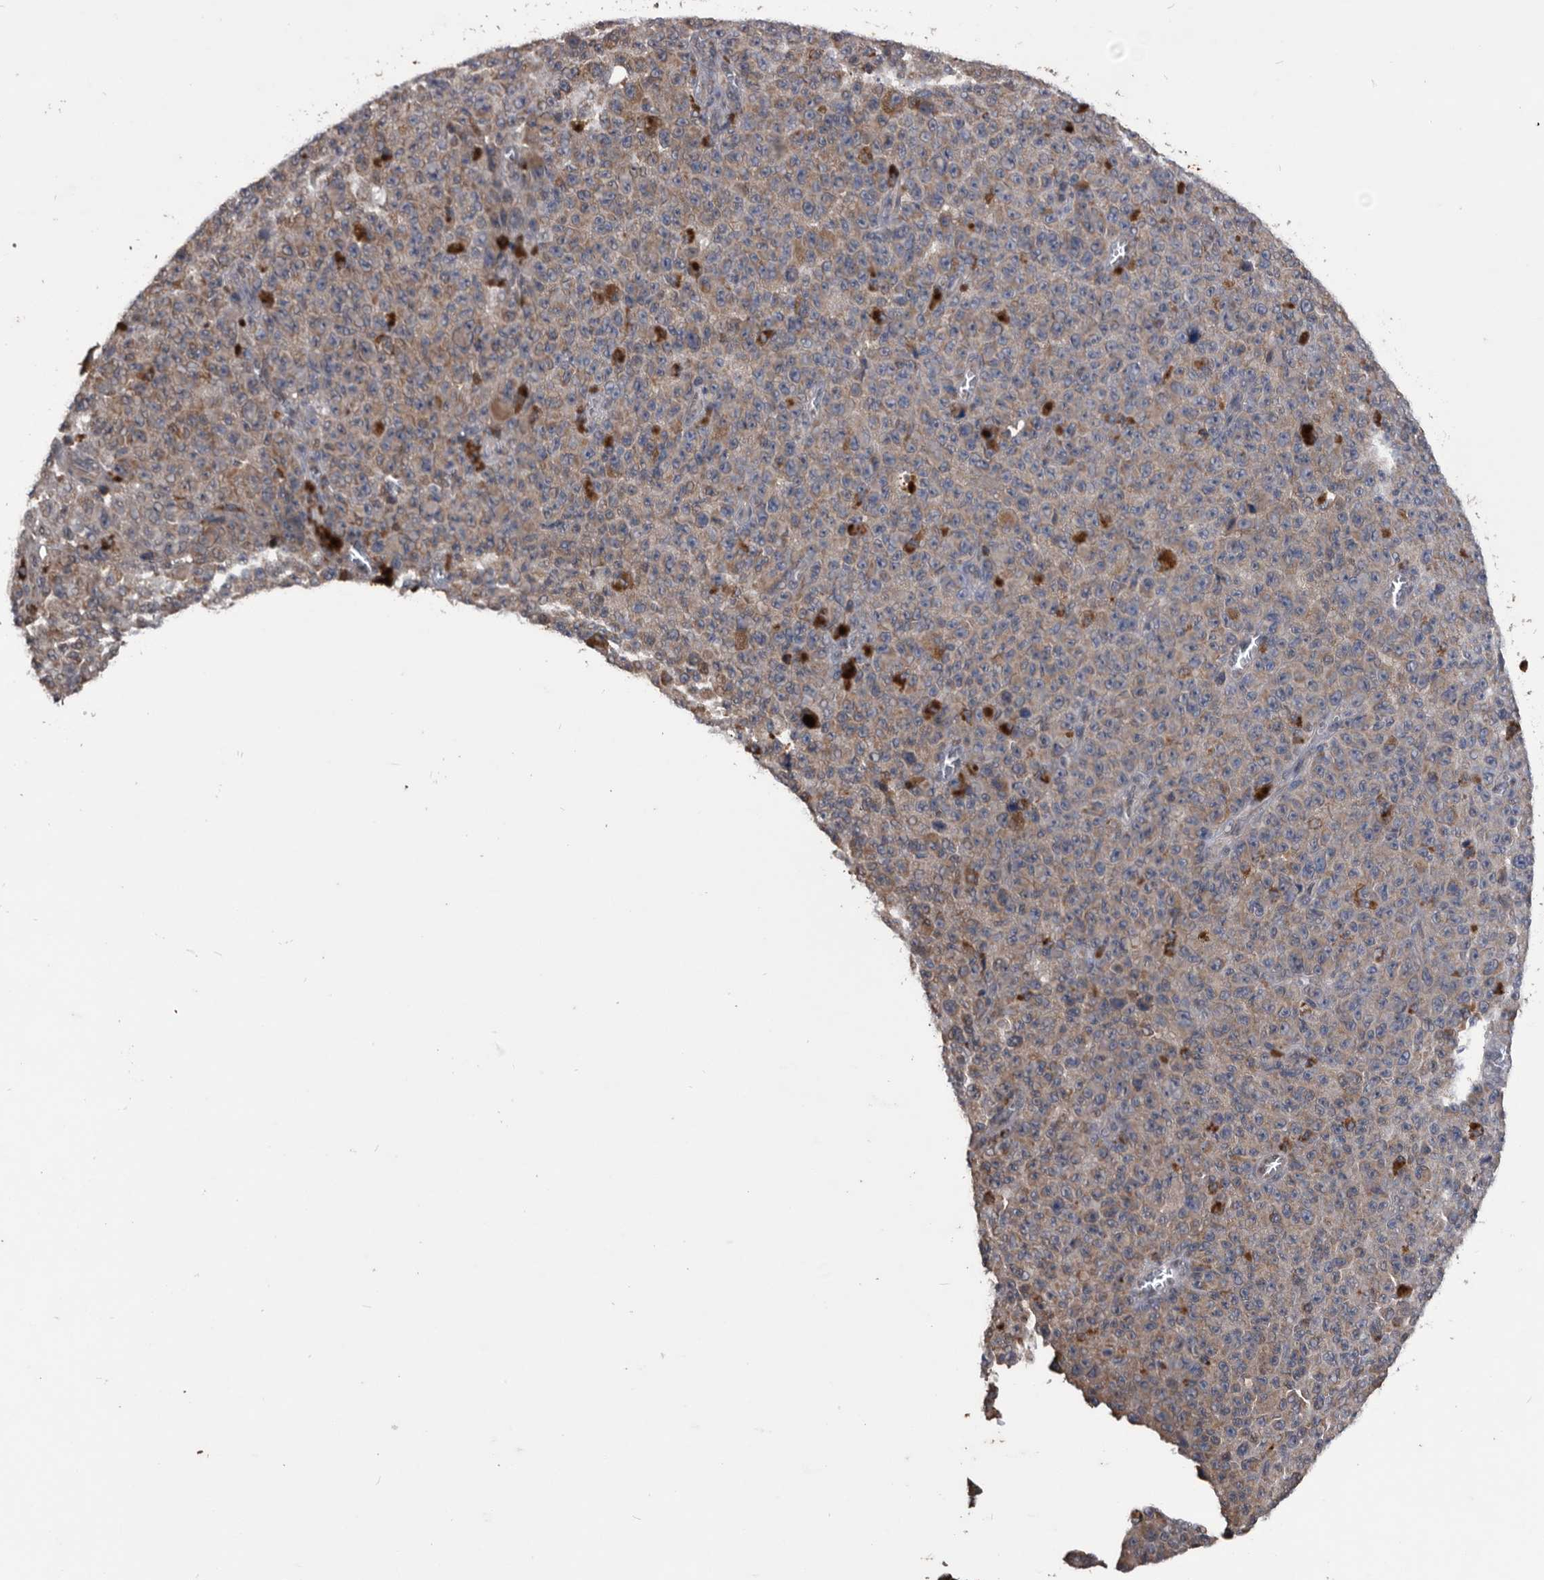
{"staining": {"intensity": "weak", "quantity": ">75%", "location": "cytoplasmic/membranous"}, "tissue": "melanoma", "cell_type": "Tumor cells", "image_type": "cancer", "snomed": [{"axis": "morphology", "description": "Malignant melanoma, NOS"}, {"axis": "topography", "description": "Skin"}], "caption": "Brown immunohistochemical staining in human malignant melanoma shows weak cytoplasmic/membranous expression in about >75% of tumor cells.", "gene": "NRBP1", "patient": {"sex": "female", "age": 82}}